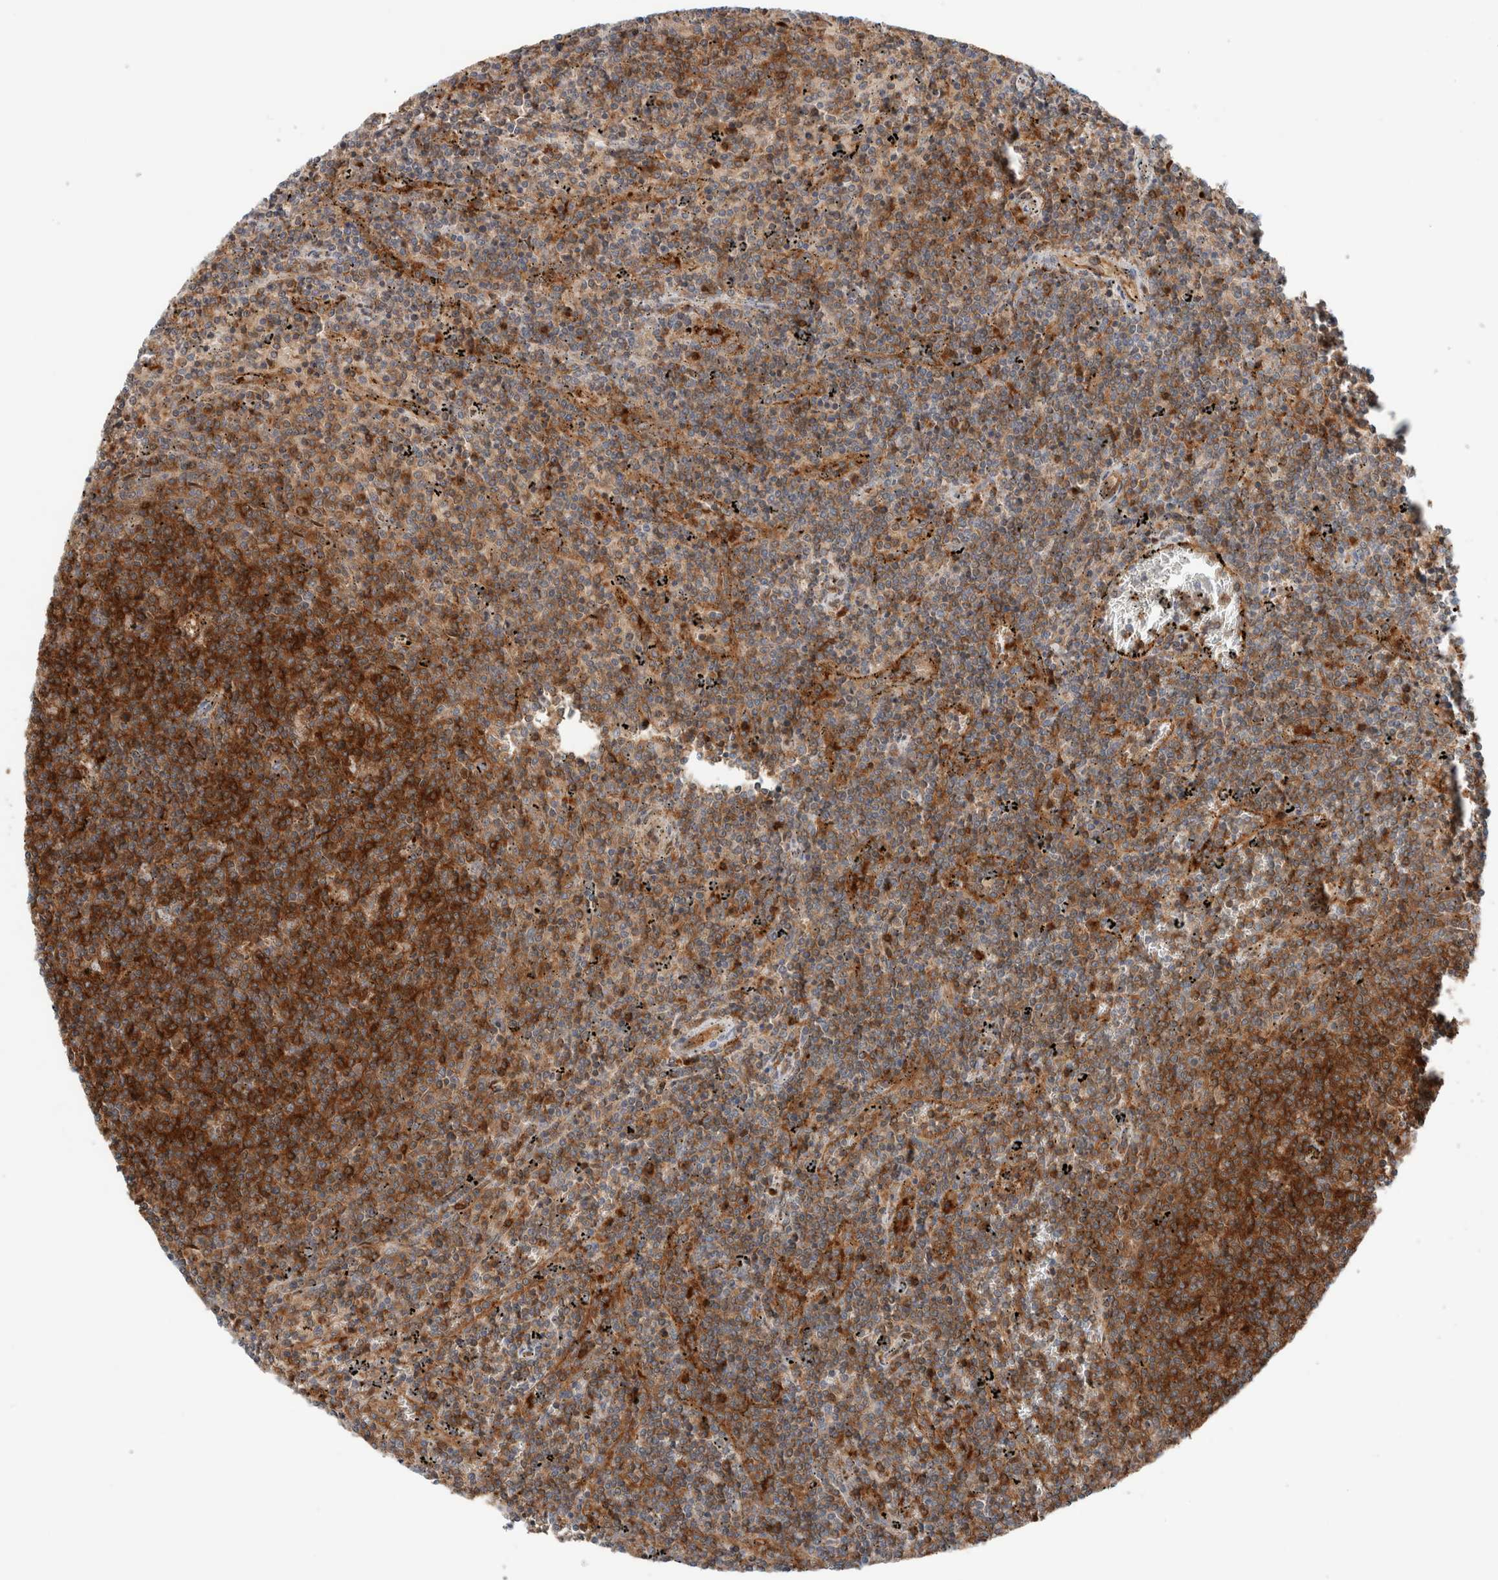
{"staining": {"intensity": "strong", "quantity": ">75%", "location": "cytoplasmic/membranous"}, "tissue": "lymphoma", "cell_type": "Tumor cells", "image_type": "cancer", "snomed": [{"axis": "morphology", "description": "Malignant lymphoma, non-Hodgkin's type, Low grade"}, {"axis": "topography", "description": "Spleen"}], "caption": "Strong cytoplasmic/membranous protein positivity is present in approximately >75% of tumor cells in low-grade malignant lymphoma, non-Hodgkin's type.", "gene": "XPNPEP1", "patient": {"sex": "female", "age": 50}}